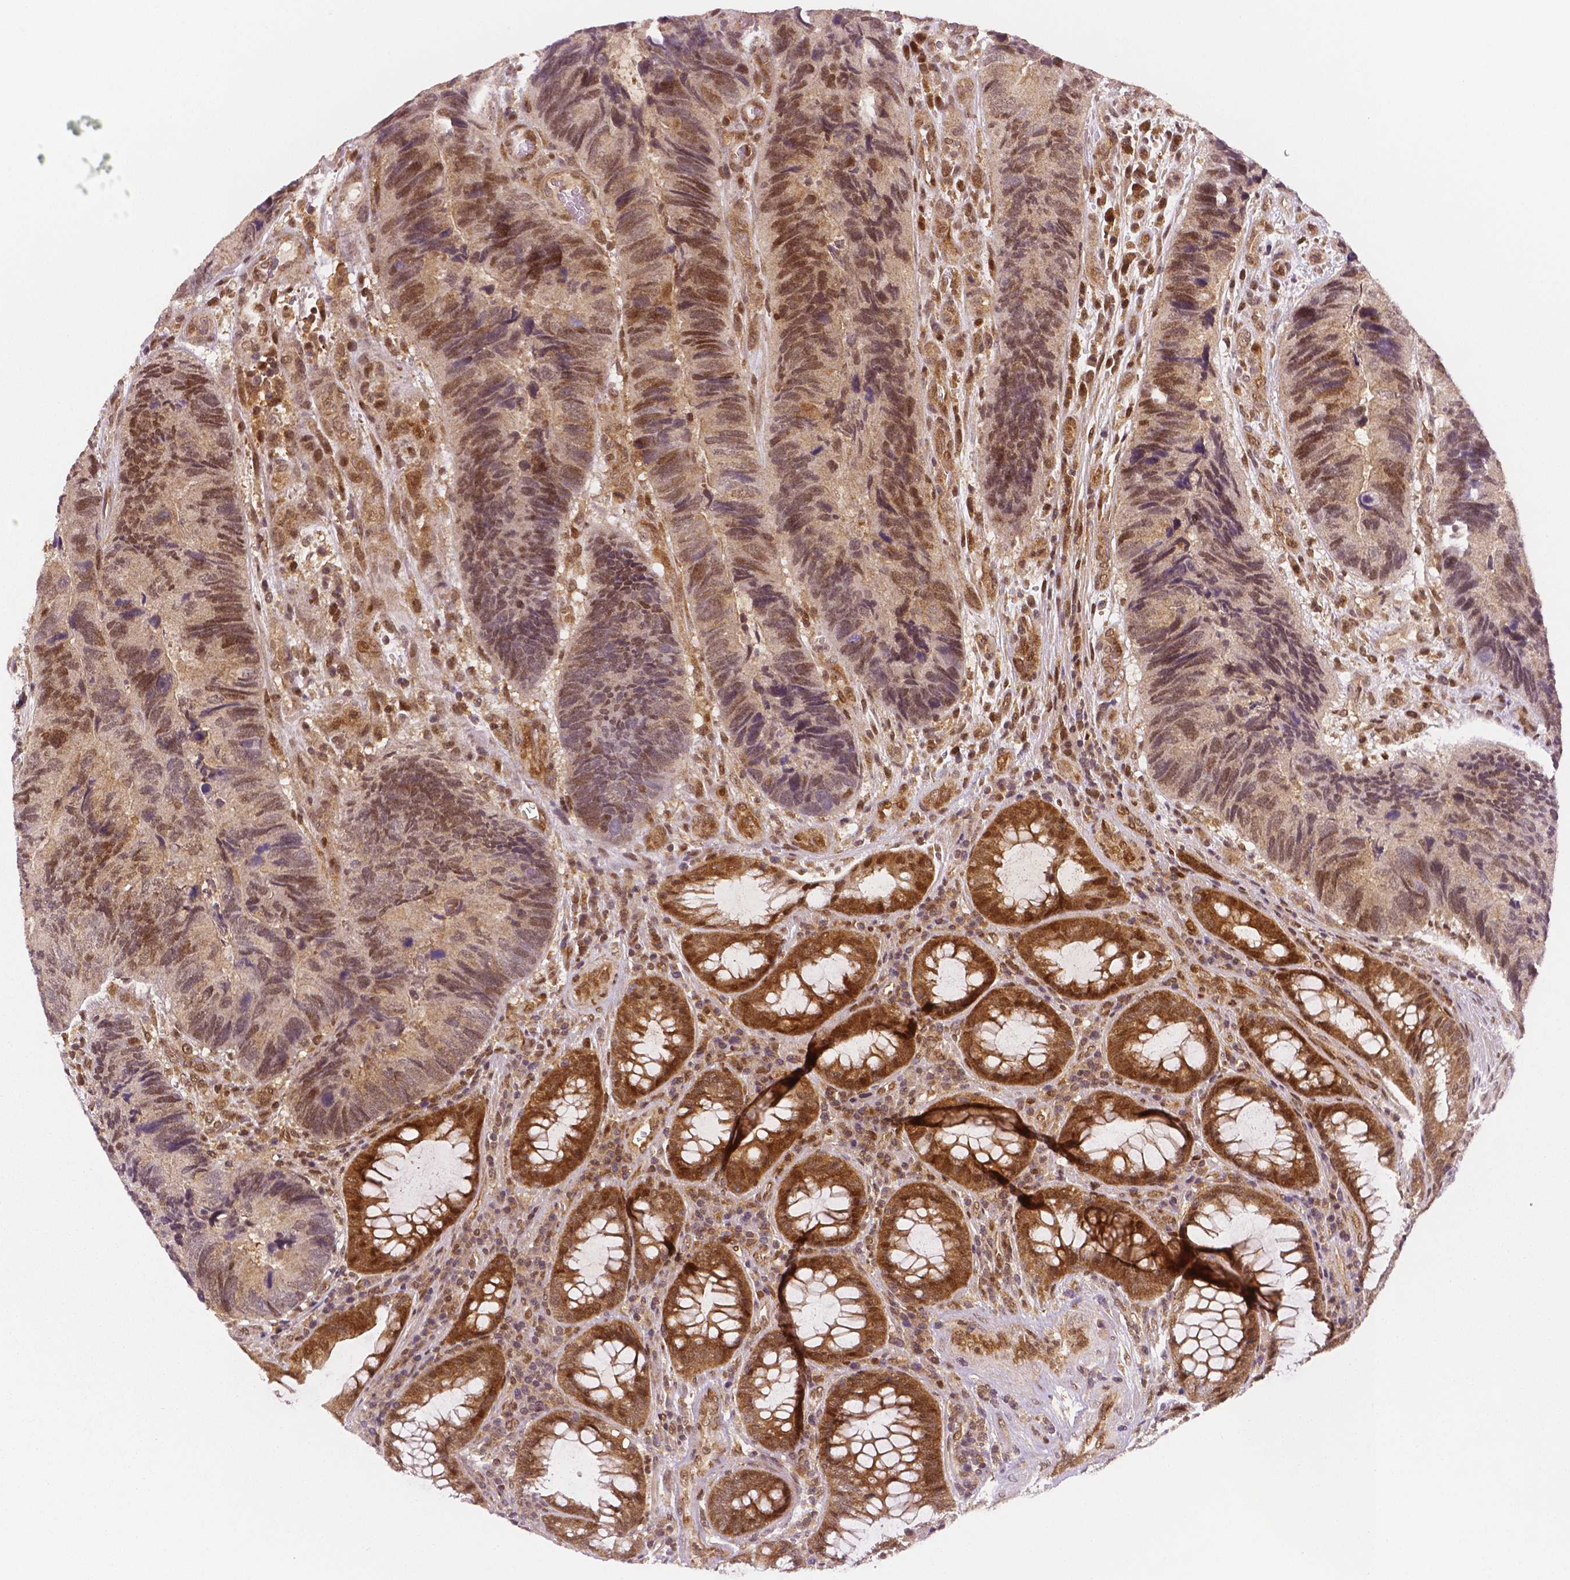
{"staining": {"intensity": "moderate", "quantity": ">75%", "location": "cytoplasmic/membranous,nuclear"}, "tissue": "colorectal cancer", "cell_type": "Tumor cells", "image_type": "cancer", "snomed": [{"axis": "morphology", "description": "Adenocarcinoma, NOS"}, {"axis": "topography", "description": "Colon"}], "caption": "Immunohistochemical staining of human colorectal cancer (adenocarcinoma) displays medium levels of moderate cytoplasmic/membranous and nuclear staining in about >75% of tumor cells. (Brightfield microscopy of DAB IHC at high magnification).", "gene": "STAT3", "patient": {"sex": "female", "age": 67}}